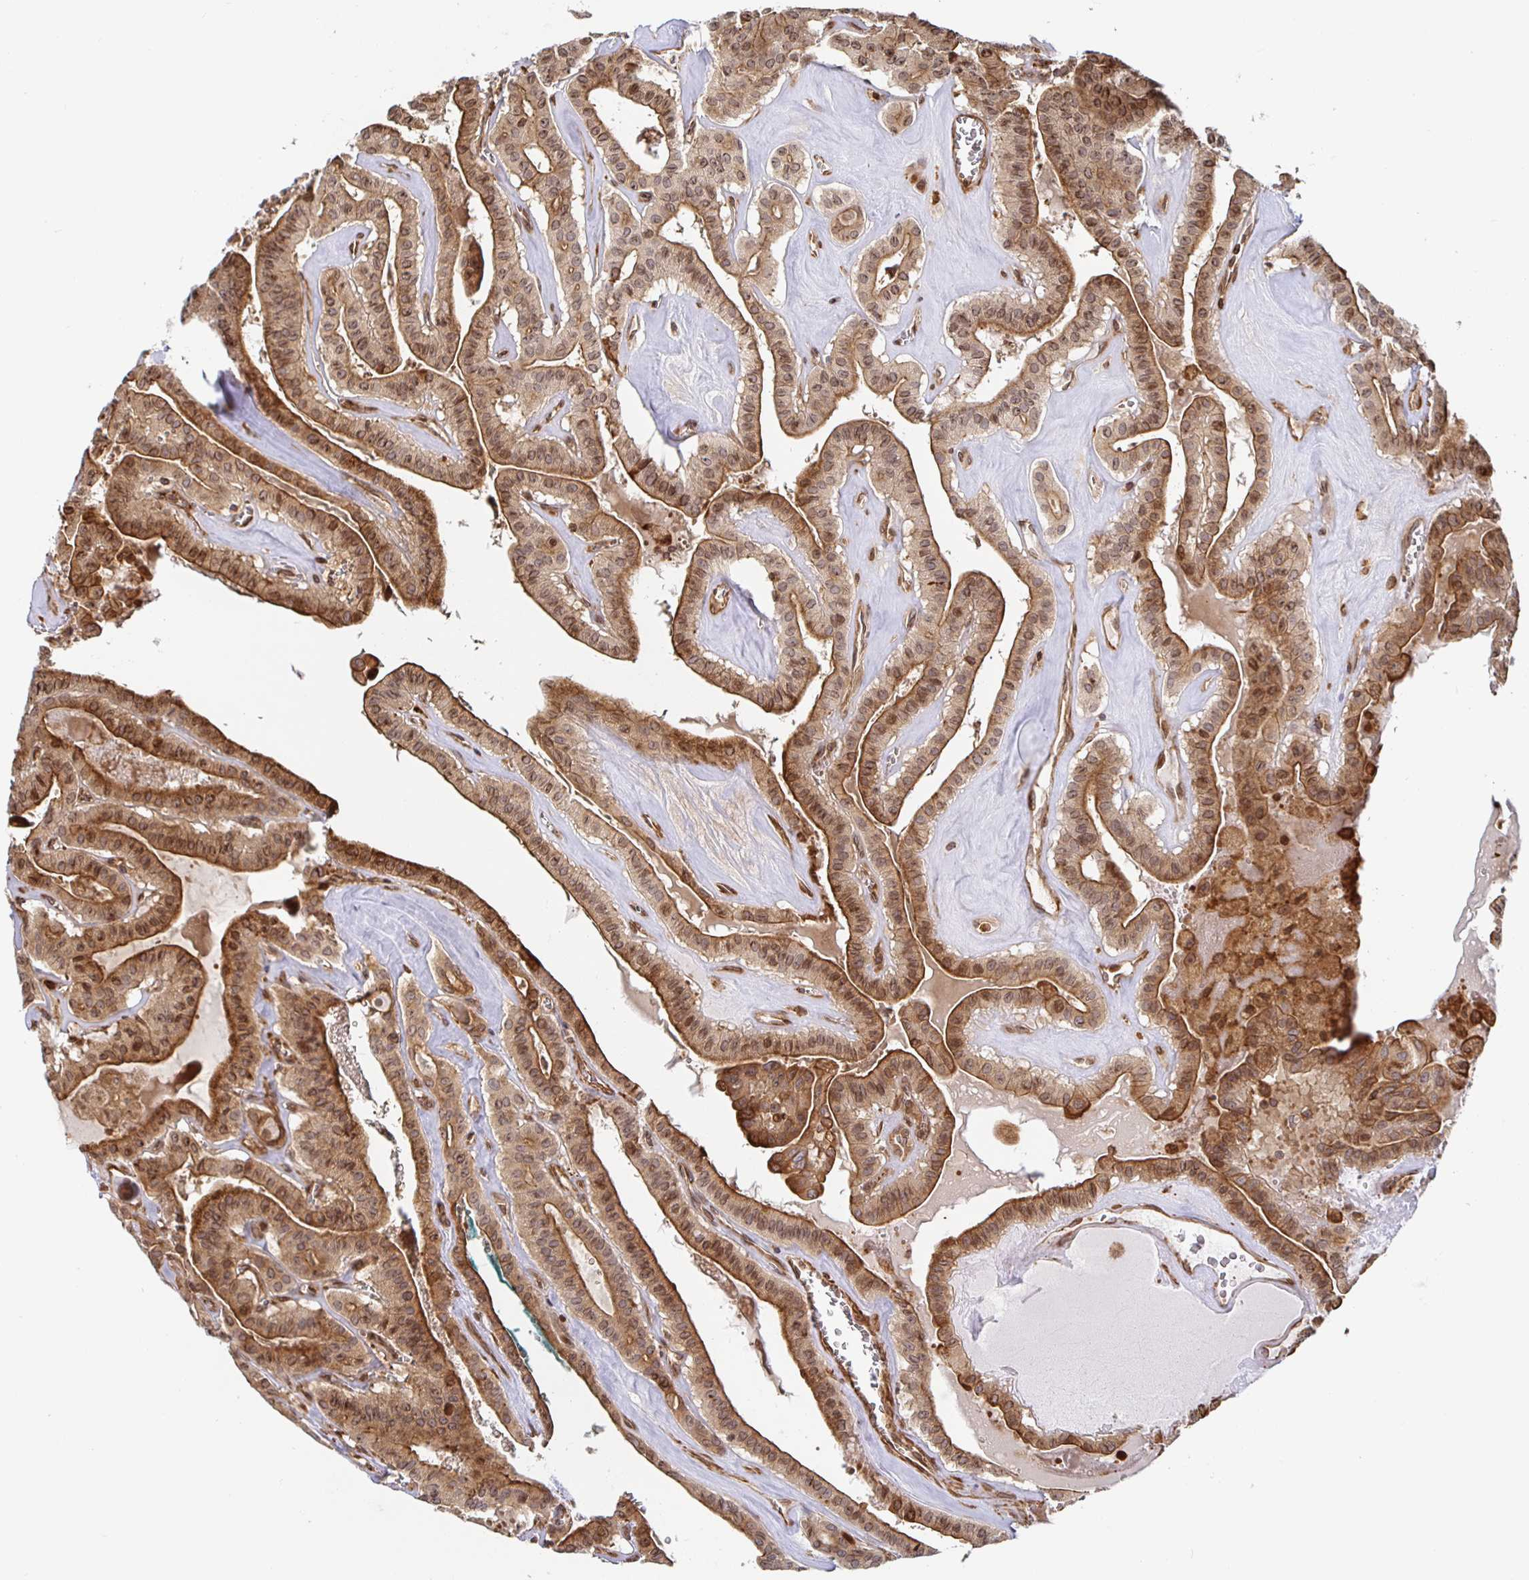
{"staining": {"intensity": "moderate", "quantity": ">75%", "location": "cytoplasmic/membranous,nuclear"}, "tissue": "thyroid cancer", "cell_type": "Tumor cells", "image_type": "cancer", "snomed": [{"axis": "morphology", "description": "Papillary adenocarcinoma, NOS"}, {"axis": "topography", "description": "Thyroid gland"}], "caption": "A brown stain labels moderate cytoplasmic/membranous and nuclear staining of a protein in papillary adenocarcinoma (thyroid) tumor cells.", "gene": "STRAP", "patient": {"sex": "male", "age": 52}}